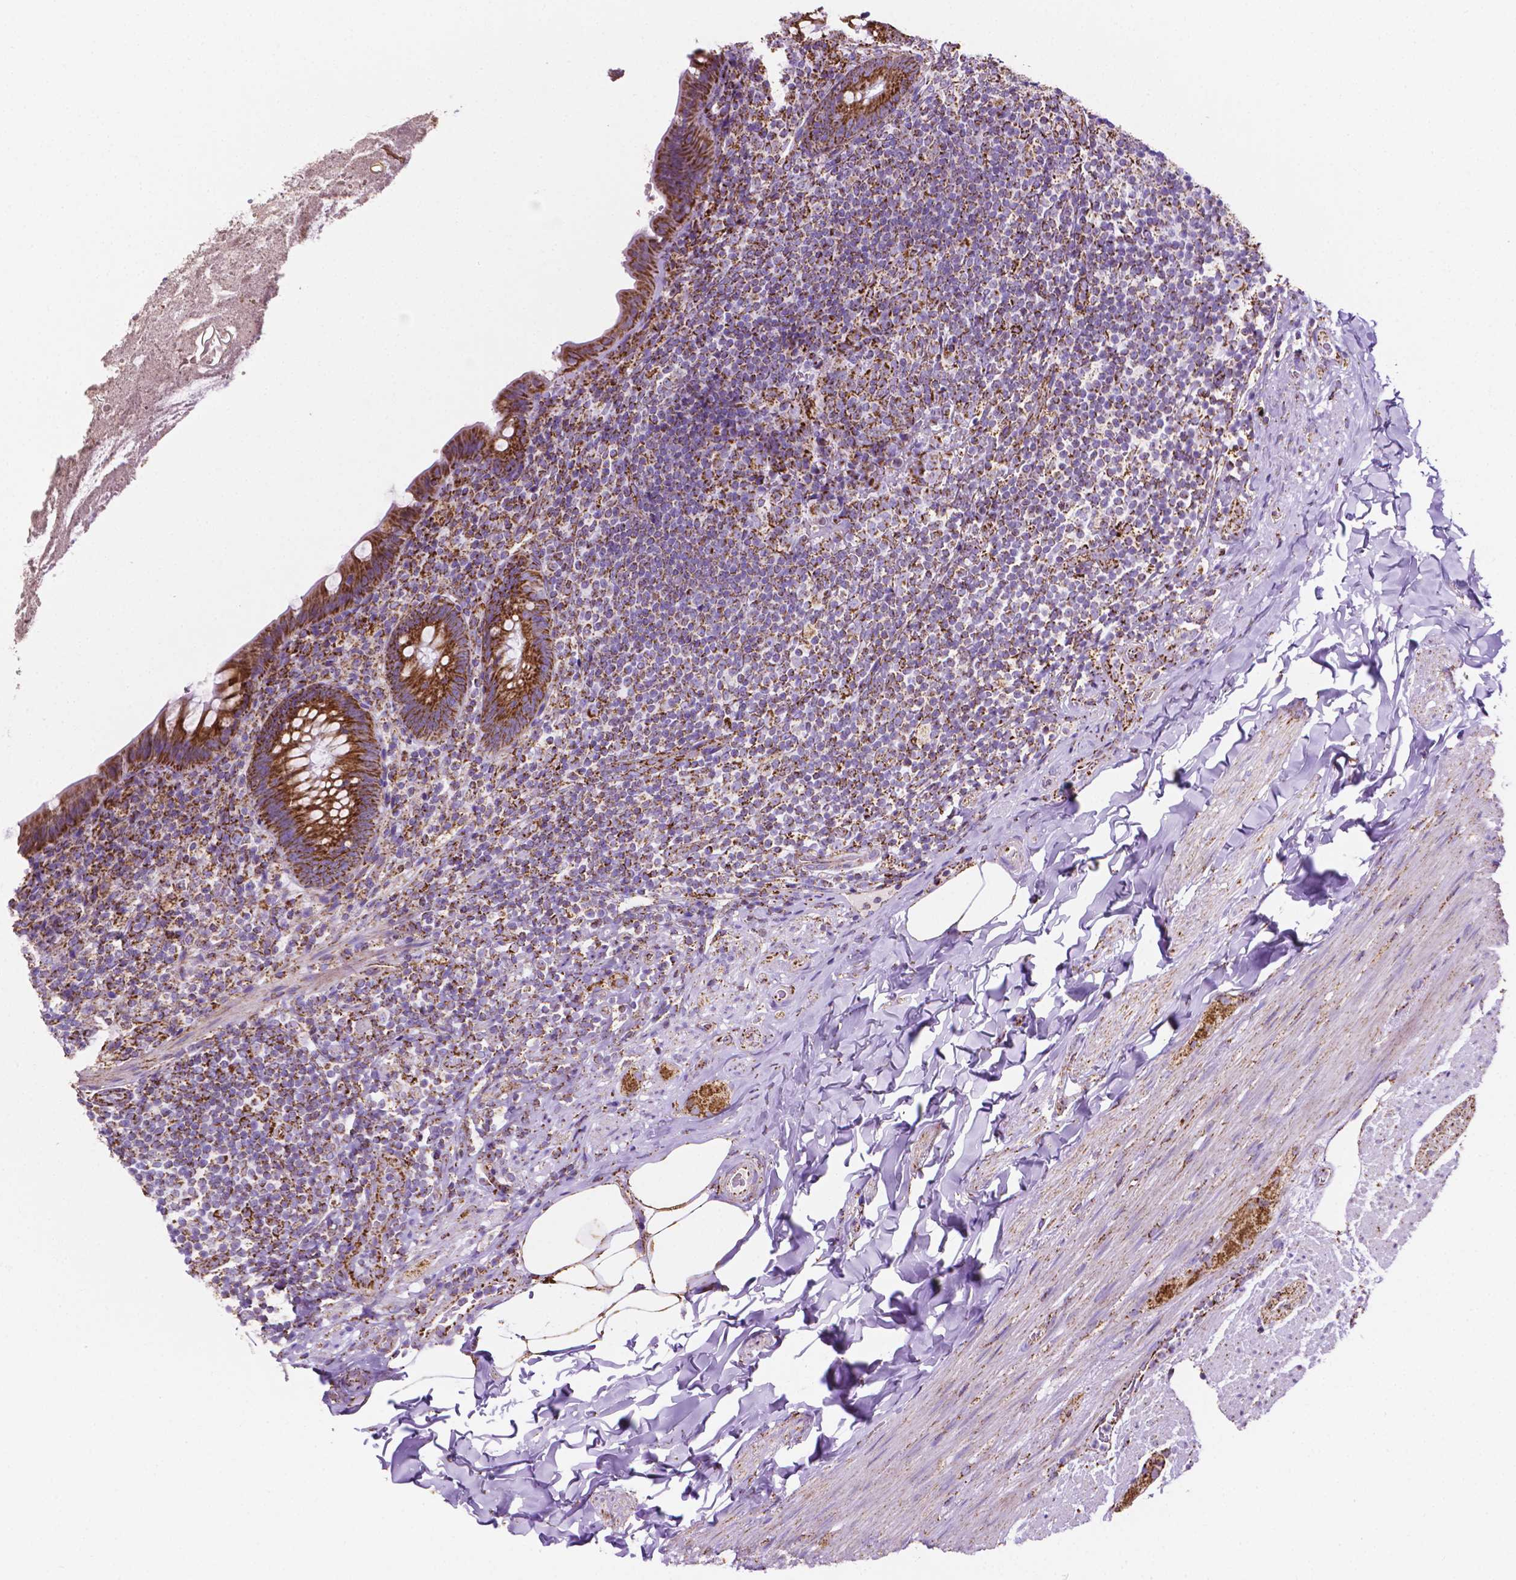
{"staining": {"intensity": "strong", "quantity": ">75%", "location": "cytoplasmic/membranous"}, "tissue": "appendix", "cell_type": "Glandular cells", "image_type": "normal", "snomed": [{"axis": "morphology", "description": "Normal tissue, NOS"}, {"axis": "topography", "description": "Appendix"}], "caption": "A histopathology image showing strong cytoplasmic/membranous staining in about >75% of glandular cells in unremarkable appendix, as visualized by brown immunohistochemical staining.", "gene": "RMDN3", "patient": {"sex": "male", "age": 47}}